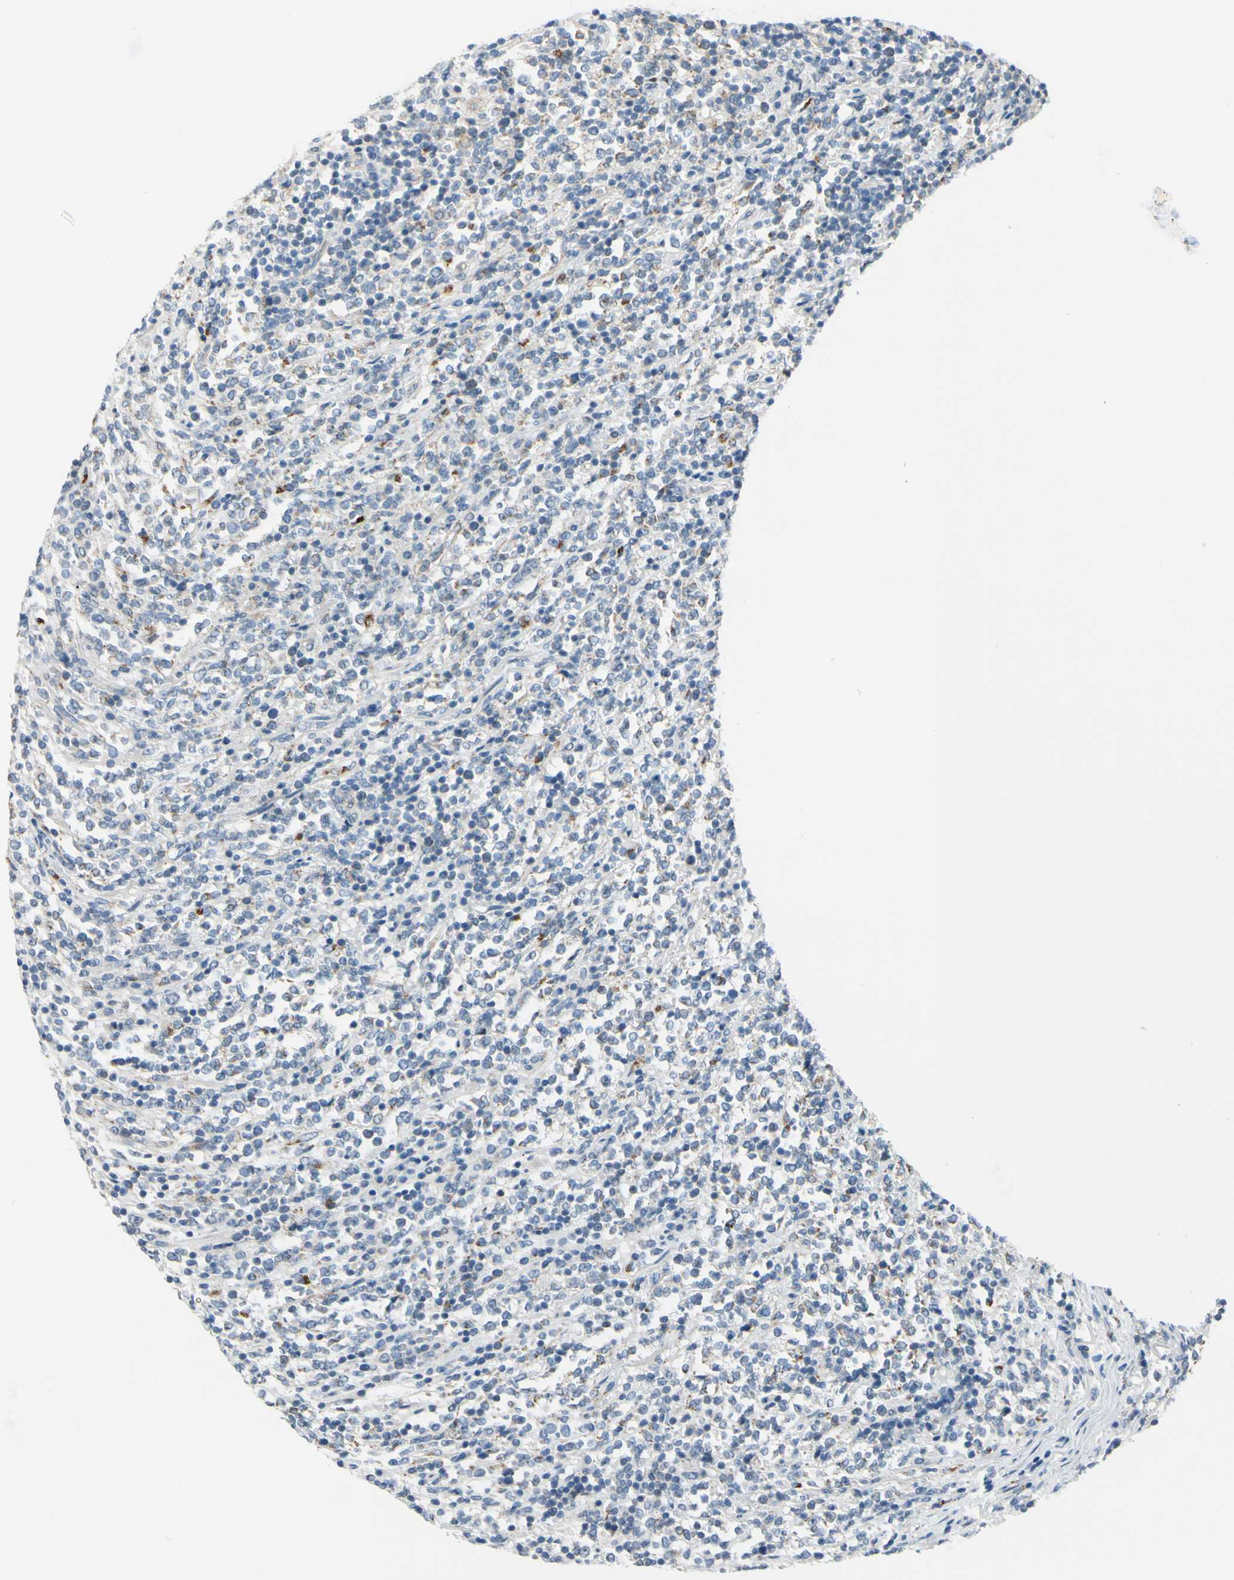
{"staining": {"intensity": "negative", "quantity": "none", "location": "none"}, "tissue": "lymphoma", "cell_type": "Tumor cells", "image_type": "cancer", "snomed": [{"axis": "morphology", "description": "Malignant lymphoma, non-Hodgkin's type, High grade"}, {"axis": "topography", "description": "Soft tissue"}], "caption": "Immunohistochemistry photomicrograph of neoplastic tissue: high-grade malignant lymphoma, non-Hodgkin's type stained with DAB (3,3'-diaminobenzidine) reveals no significant protein expression in tumor cells.", "gene": "GALNT5", "patient": {"sex": "male", "age": 18}}